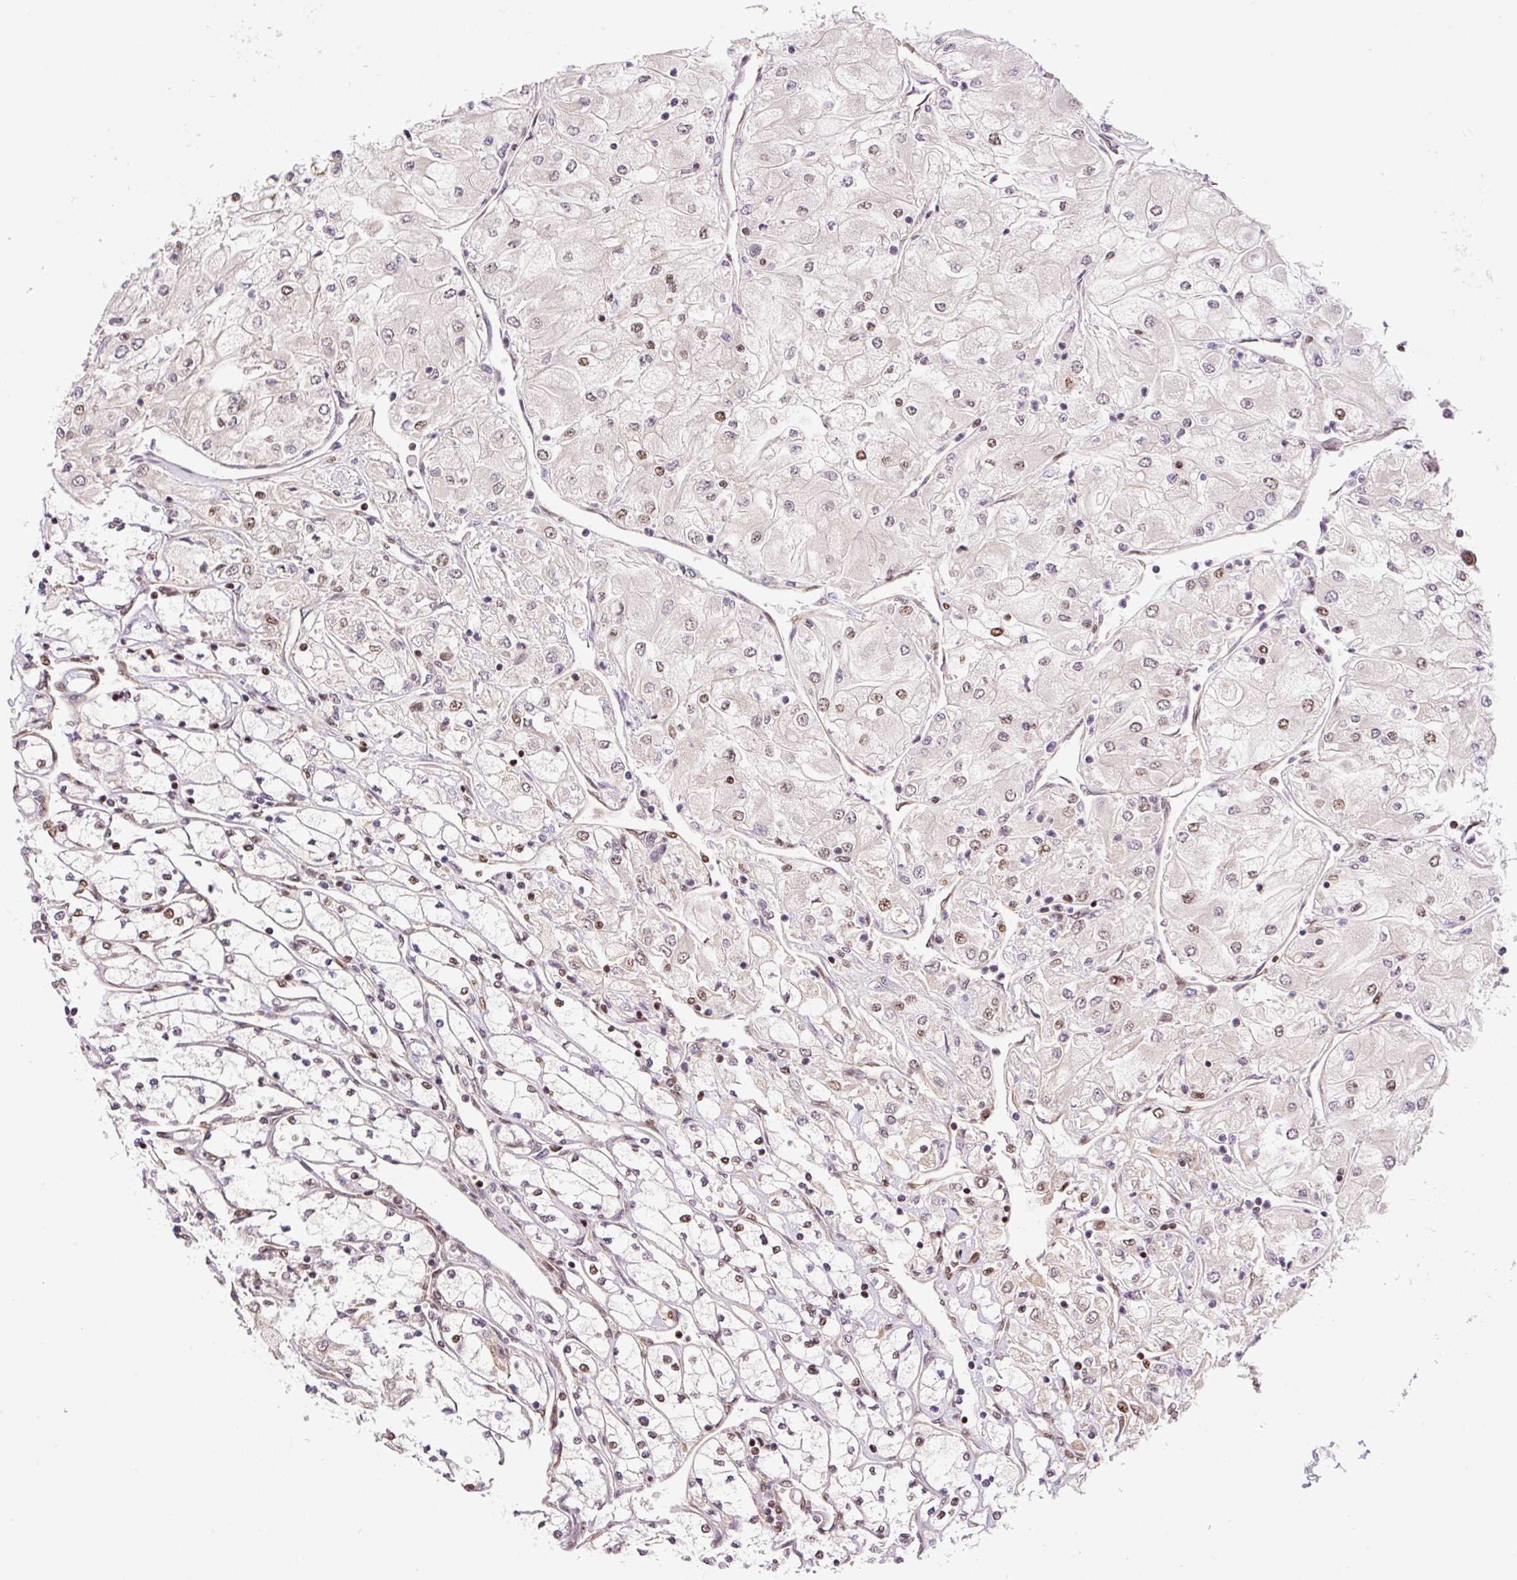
{"staining": {"intensity": "moderate", "quantity": "<25%", "location": "nuclear"}, "tissue": "renal cancer", "cell_type": "Tumor cells", "image_type": "cancer", "snomed": [{"axis": "morphology", "description": "Adenocarcinoma, NOS"}, {"axis": "topography", "description": "Kidney"}], "caption": "Protein staining demonstrates moderate nuclear staining in about <25% of tumor cells in renal cancer (adenocarcinoma). The staining is performed using DAB (3,3'-diaminobenzidine) brown chromogen to label protein expression. The nuclei are counter-stained blue using hematoxylin.", "gene": "INTS8", "patient": {"sex": "male", "age": 80}}